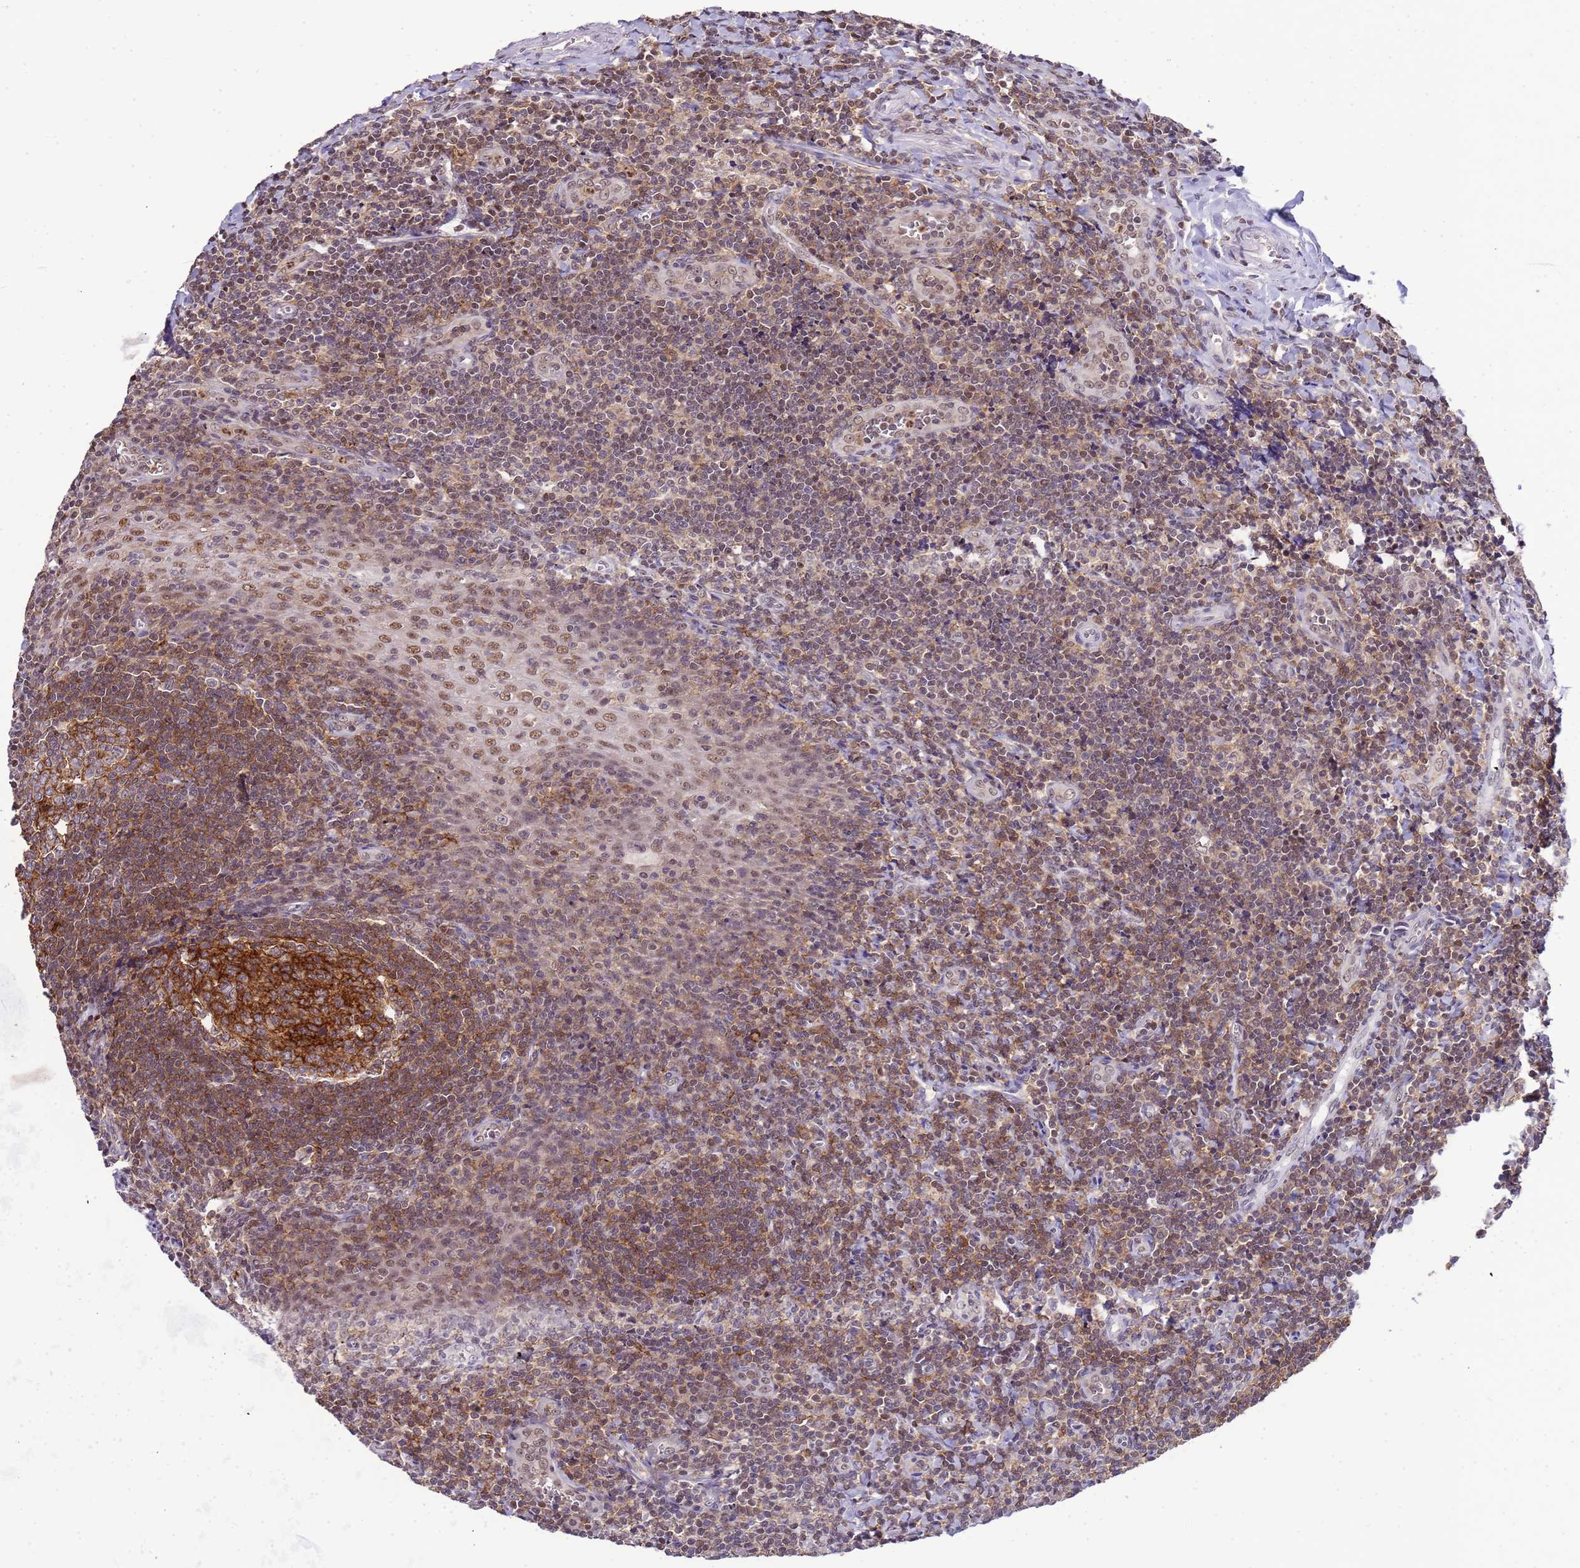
{"staining": {"intensity": "strong", "quantity": ">75%", "location": "cytoplasmic/membranous"}, "tissue": "tonsil", "cell_type": "Germinal center cells", "image_type": "normal", "snomed": [{"axis": "morphology", "description": "Normal tissue, NOS"}, {"axis": "topography", "description": "Tonsil"}], "caption": "High-magnification brightfield microscopy of benign tonsil stained with DAB (3,3'-diaminobenzidine) (brown) and counterstained with hematoxylin (blue). germinal center cells exhibit strong cytoplasmic/membranous positivity is present in approximately>75% of cells.", "gene": "CD53", "patient": {"sex": "male", "age": 27}}